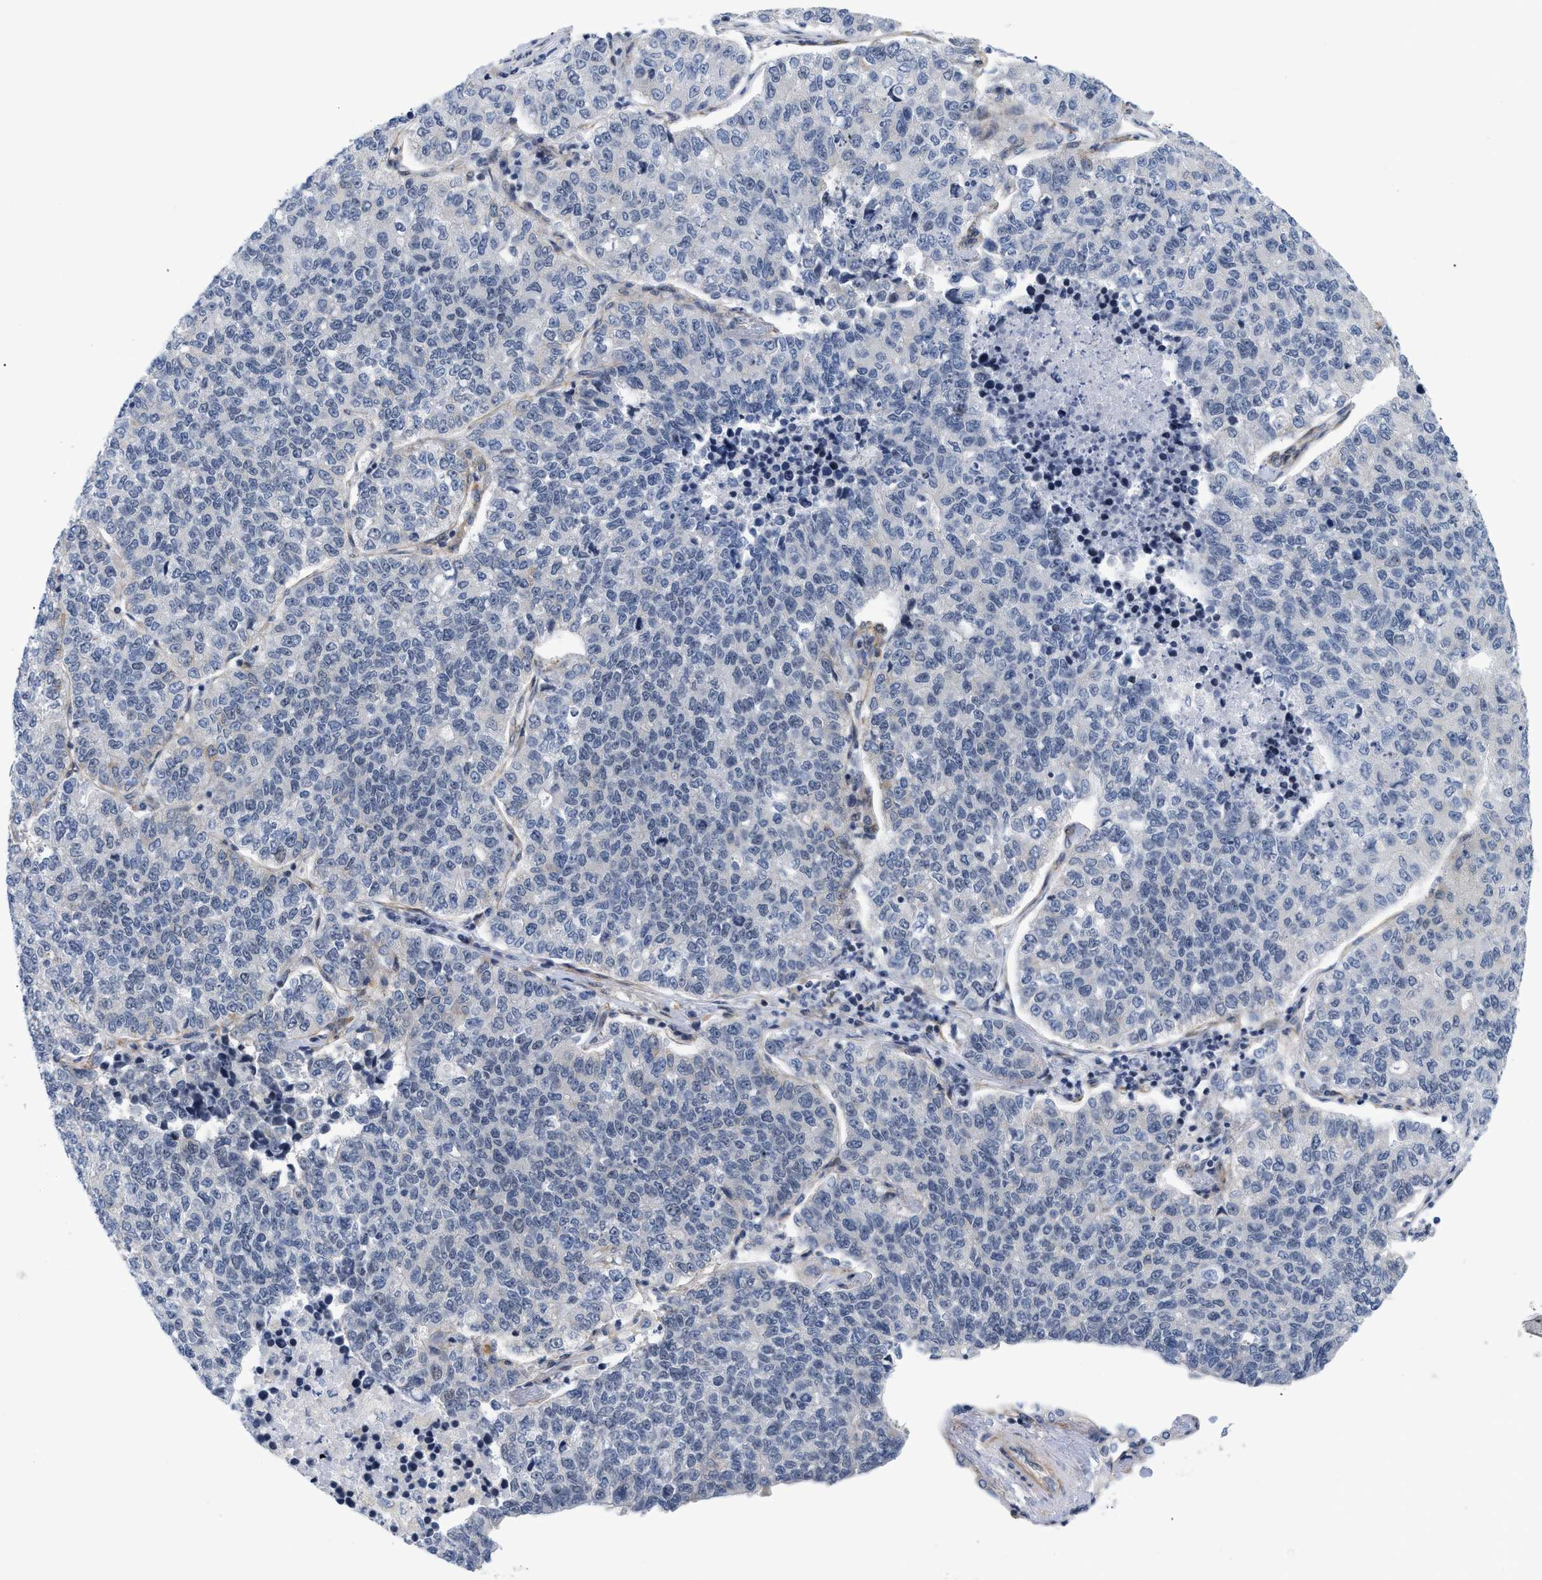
{"staining": {"intensity": "negative", "quantity": "none", "location": "none"}, "tissue": "lung cancer", "cell_type": "Tumor cells", "image_type": "cancer", "snomed": [{"axis": "morphology", "description": "Adenocarcinoma, NOS"}, {"axis": "topography", "description": "Lung"}], "caption": "Tumor cells are negative for brown protein staining in adenocarcinoma (lung).", "gene": "GPRASP2", "patient": {"sex": "male", "age": 49}}